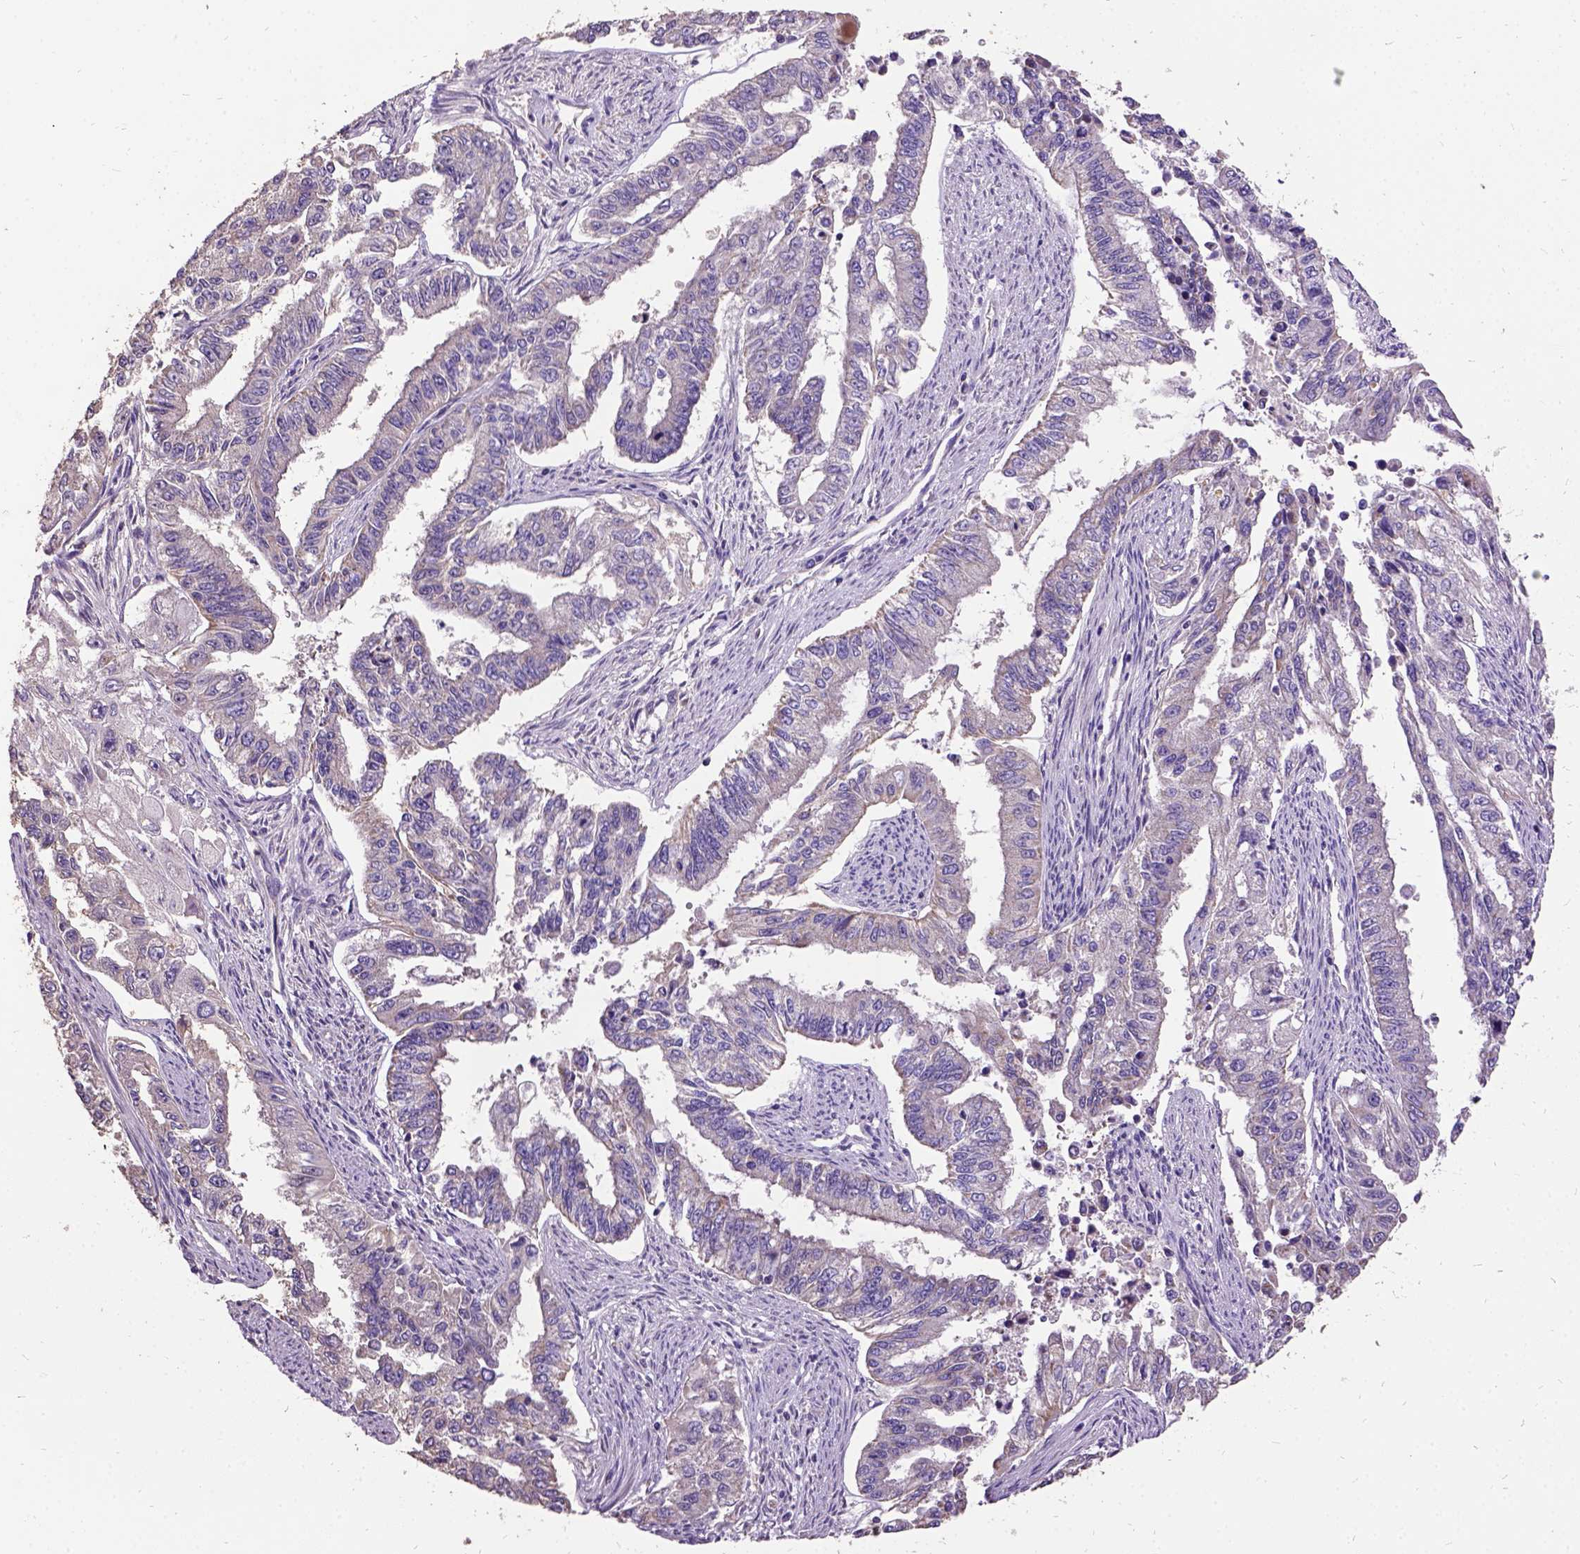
{"staining": {"intensity": "weak", "quantity": "<25%", "location": "cytoplasmic/membranous"}, "tissue": "endometrial cancer", "cell_type": "Tumor cells", "image_type": "cancer", "snomed": [{"axis": "morphology", "description": "Adenocarcinoma, NOS"}, {"axis": "topography", "description": "Uterus"}], "caption": "Adenocarcinoma (endometrial) stained for a protein using IHC demonstrates no expression tumor cells.", "gene": "DQX1", "patient": {"sex": "female", "age": 59}}